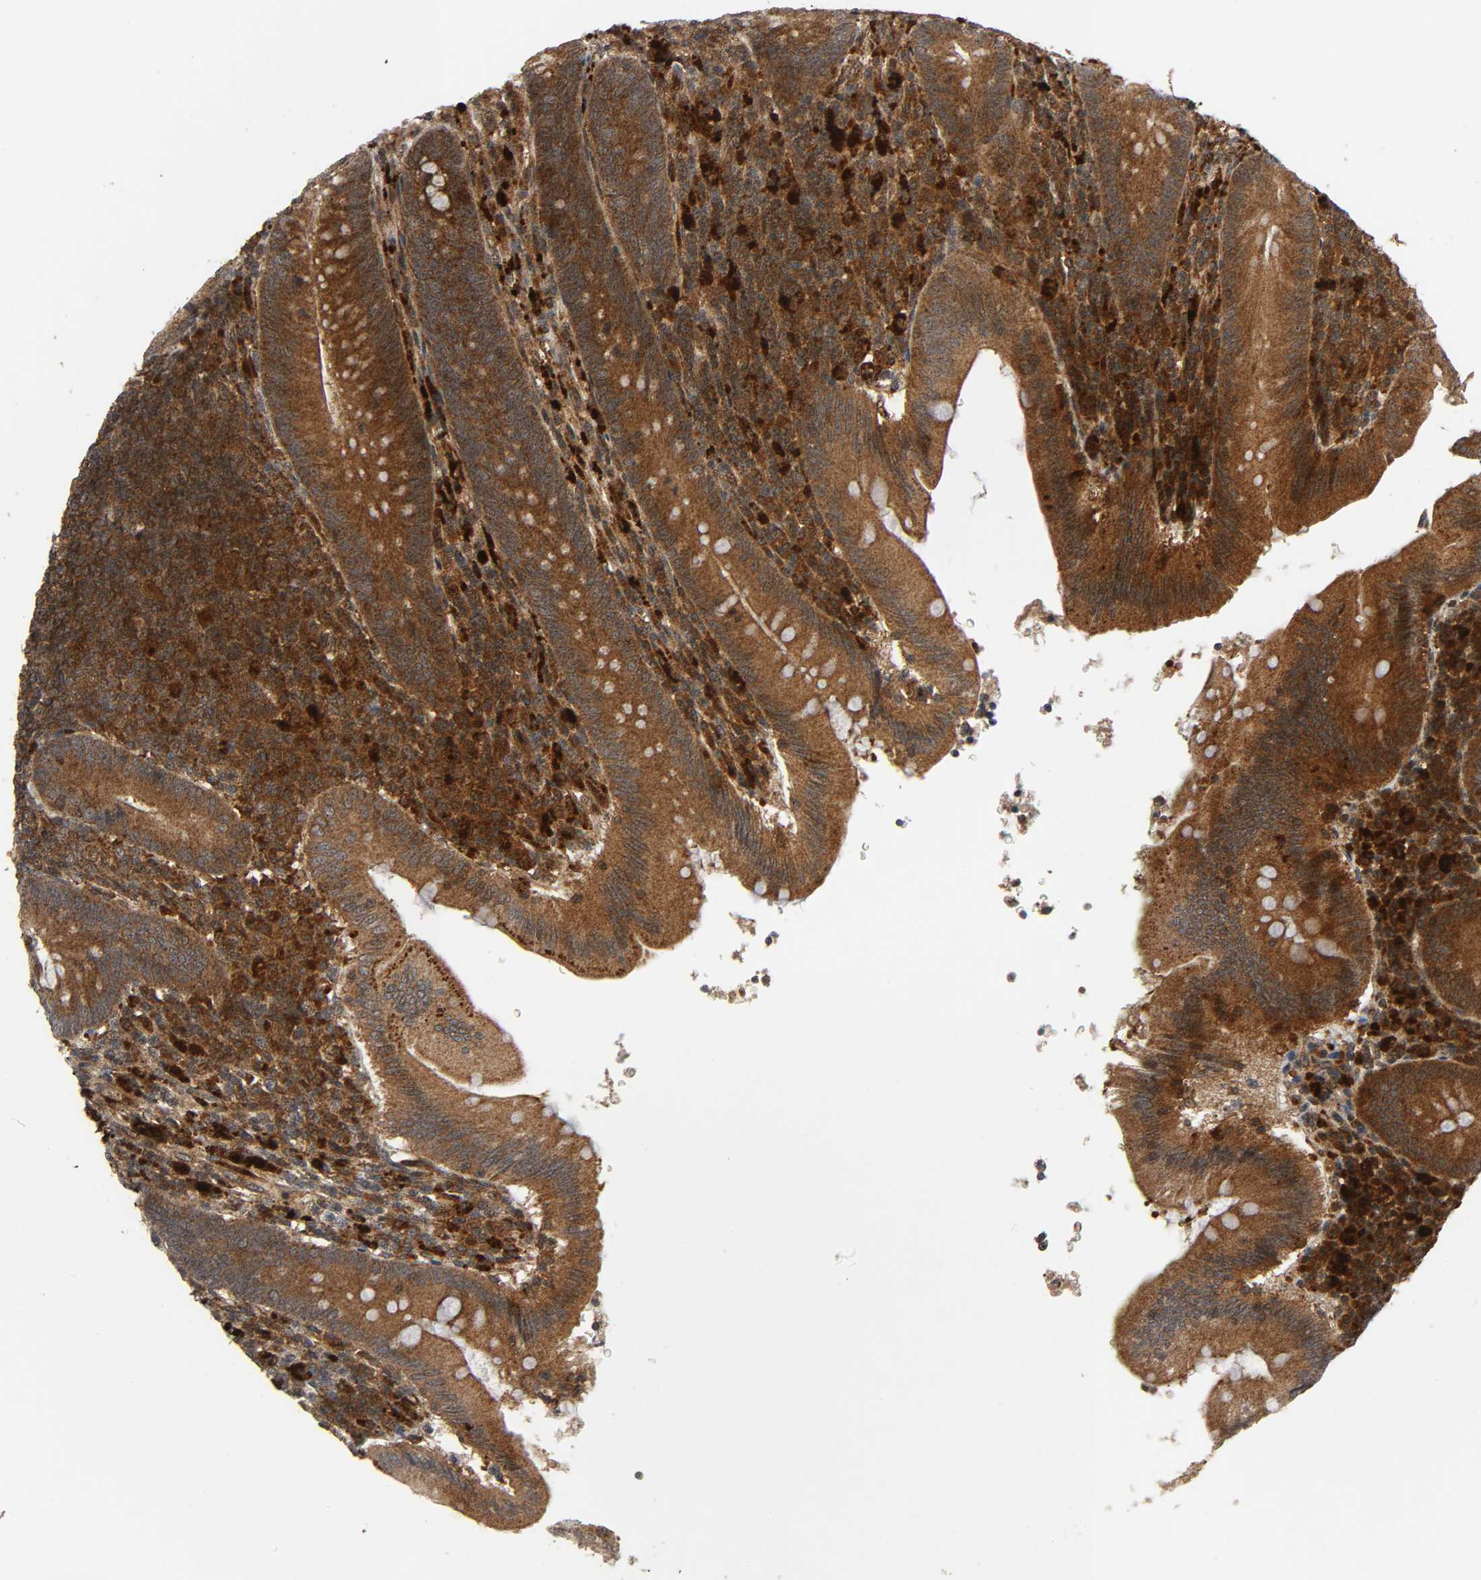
{"staining": {"intensity": "strong", "quantity": ">75%", "location": "cytoplasmic/membranous"}, "tissue": "appendix", "cell_type": "Glandular cells", "image_type": "normal", "snomed": [{"axis": "morphology", "description": "Normal tissue, NOS"}, {"axis": "morphology", "description": "Inflammation, NOS"}, {"axis": "topography", "description": "Appendix"}], "caption": "Protein staining of unremarkable appendix reveals strong cytoplasmic/membranous positivity in approximately >75% of glandular cells. The protein of interest is shown in brown color, while the nuclei are stained blue.", "gene": "CHUK", "patient": {"sex": "male", "age": 46}}